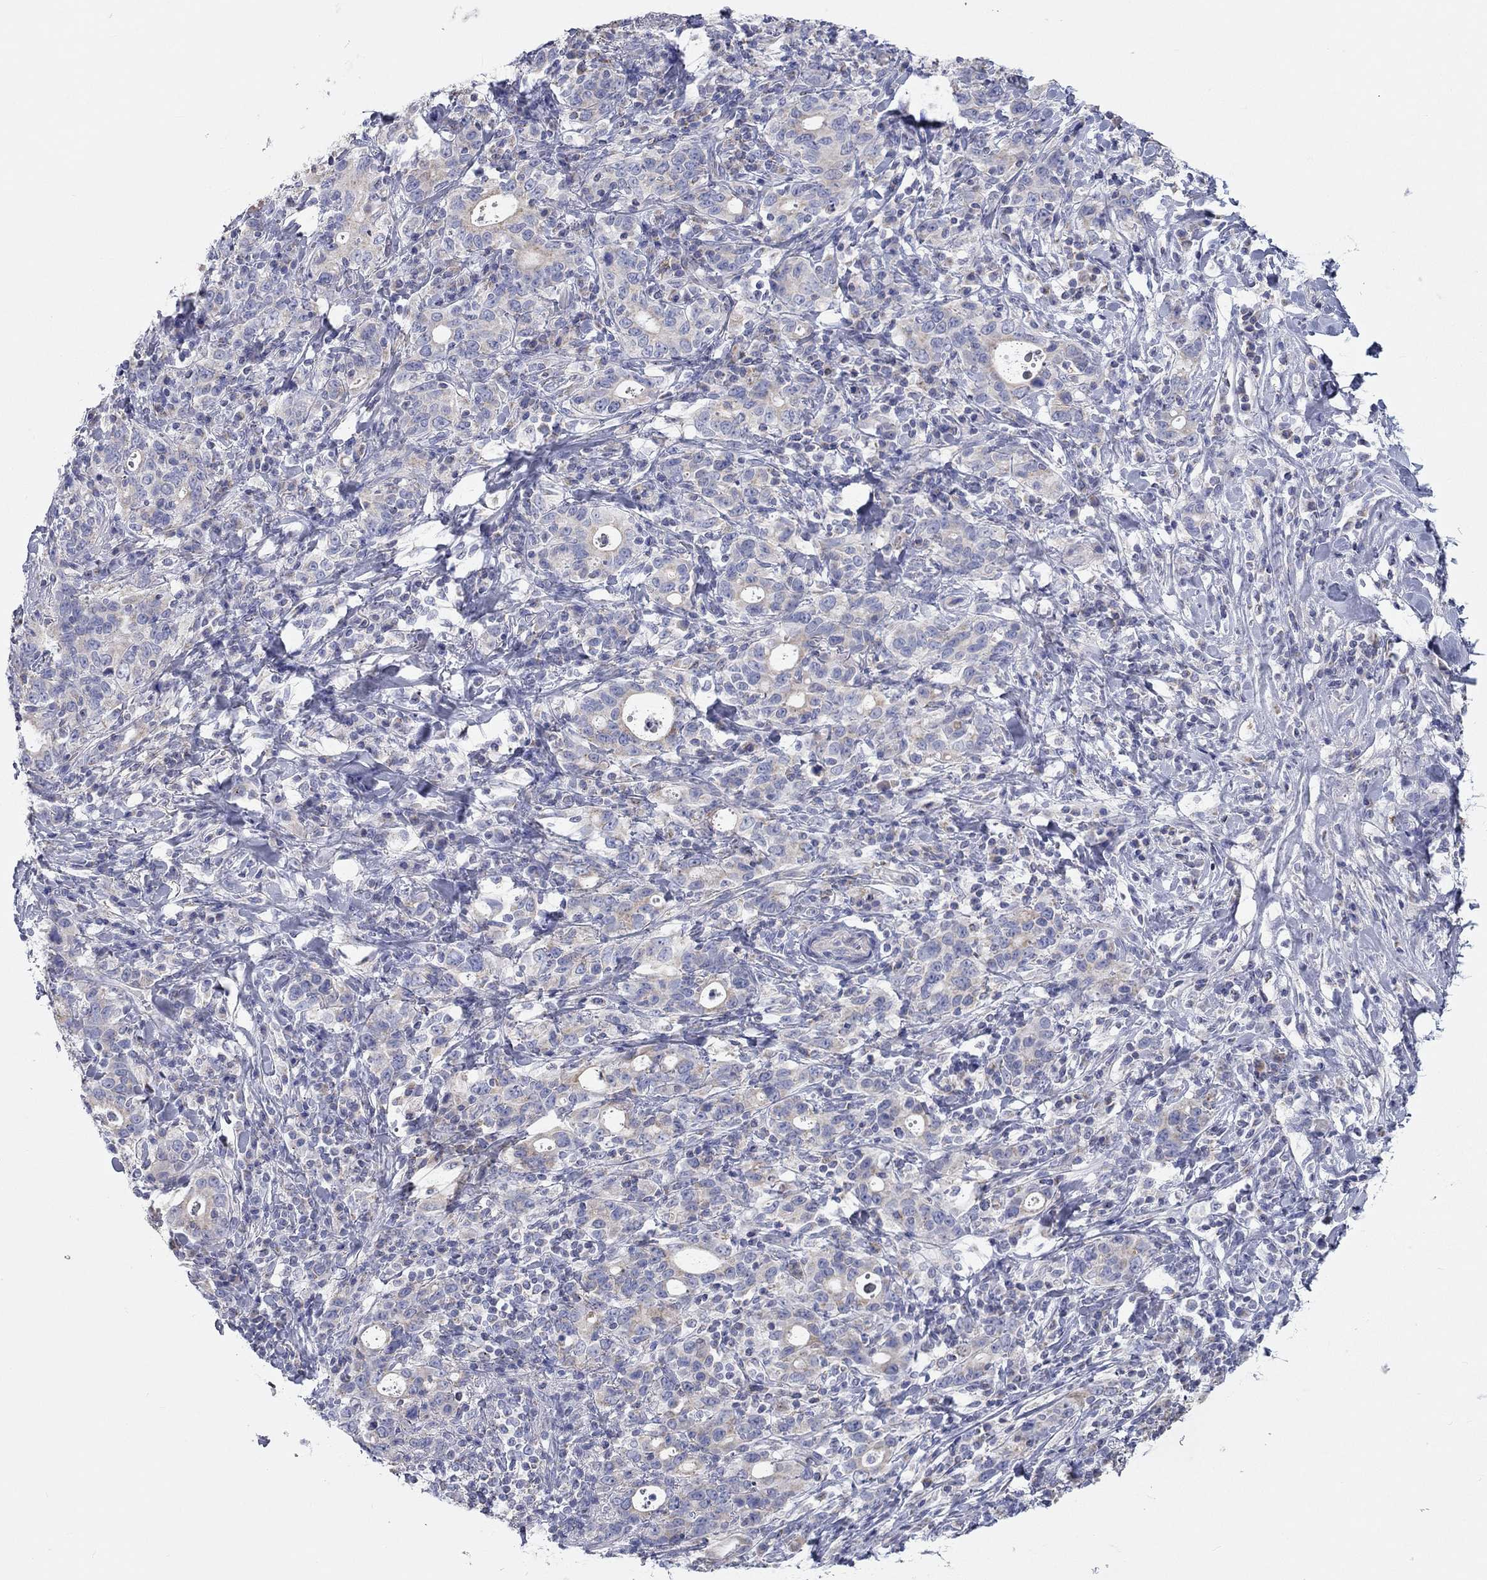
{"staining": {"intensity": "weak", "quantity": "<25%", "location": "cytoplasmic/membranous"}, "tissue": "stomach cancer", "cell_type": "Tumor cells", "image_type": "cancer", "snomed": [{"axis": "morphology", "description": "Adenocarcinoma, NOS"}, {"axis": "topography", "description": "Stomach"}], "caption": "This is an immunohistochemistry (IHC) micrograph of human stomach adenocarcinoma. There is no expression in tumor cells.", "gene": "RCAN1", "patient": {"sex": "male", "age": 79}}